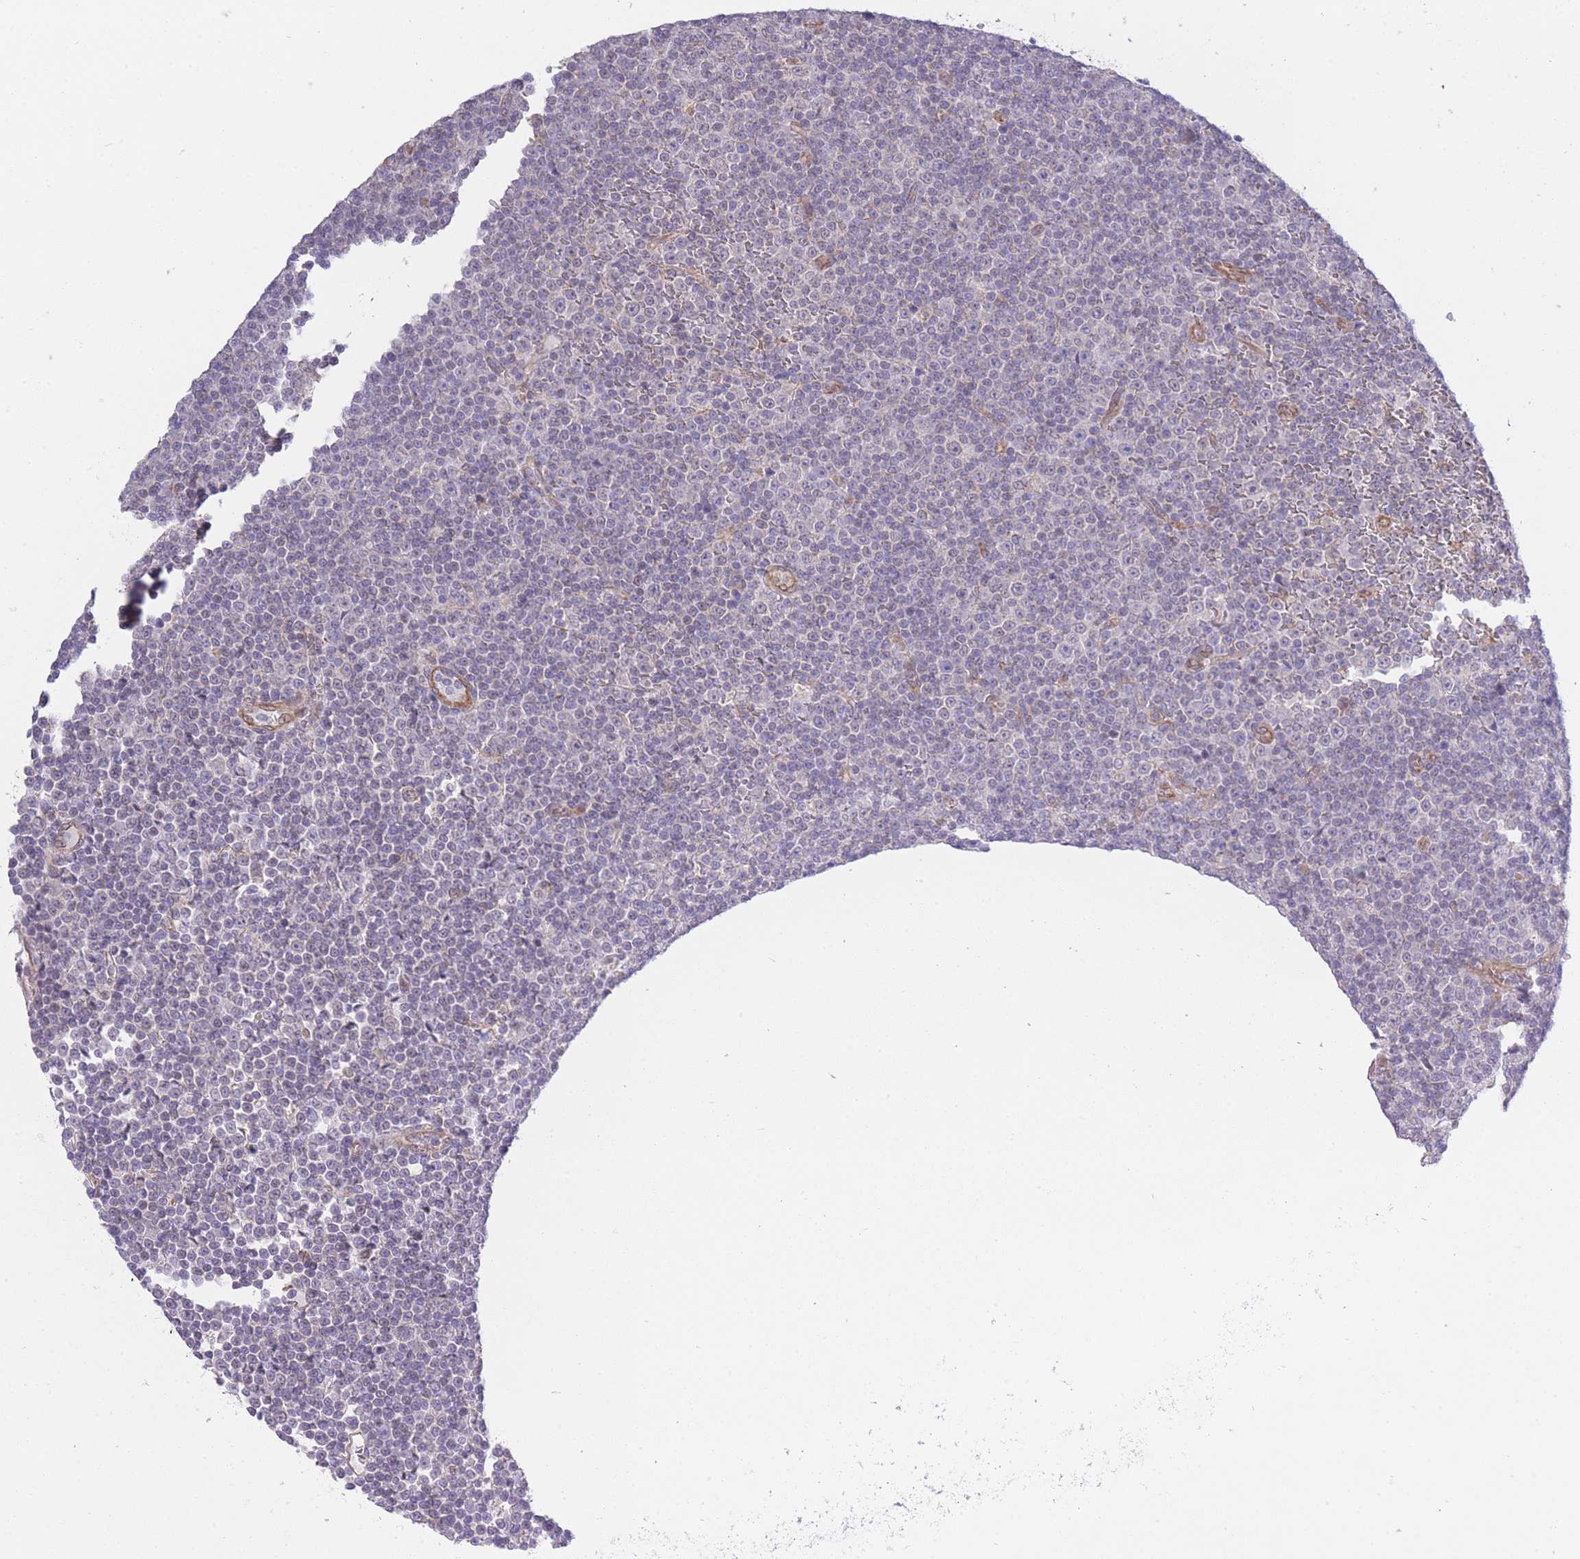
{"staining": {"intensity": "negative", "quantity": "none", "location": "none"}, "tissue": "lymphoma", "cell_type": "Tumor cells", "image_type": "cancer", "snomed": [{"axis": "morphology", "description": "Malignant lymphoma, non-Hodgkin's type, Low grade"}, {"axis": "topography", "description": "Lymph node"}], "caption": "DAB (3,3'-diaminobenzidine) immunohistochemical staining of low-grade malignant lymphoma, non-Hodgkin's type shows no significant staining in tumor cells.", "gene": "CTBP1", "patient": {"sex": "female", "age": 67}}